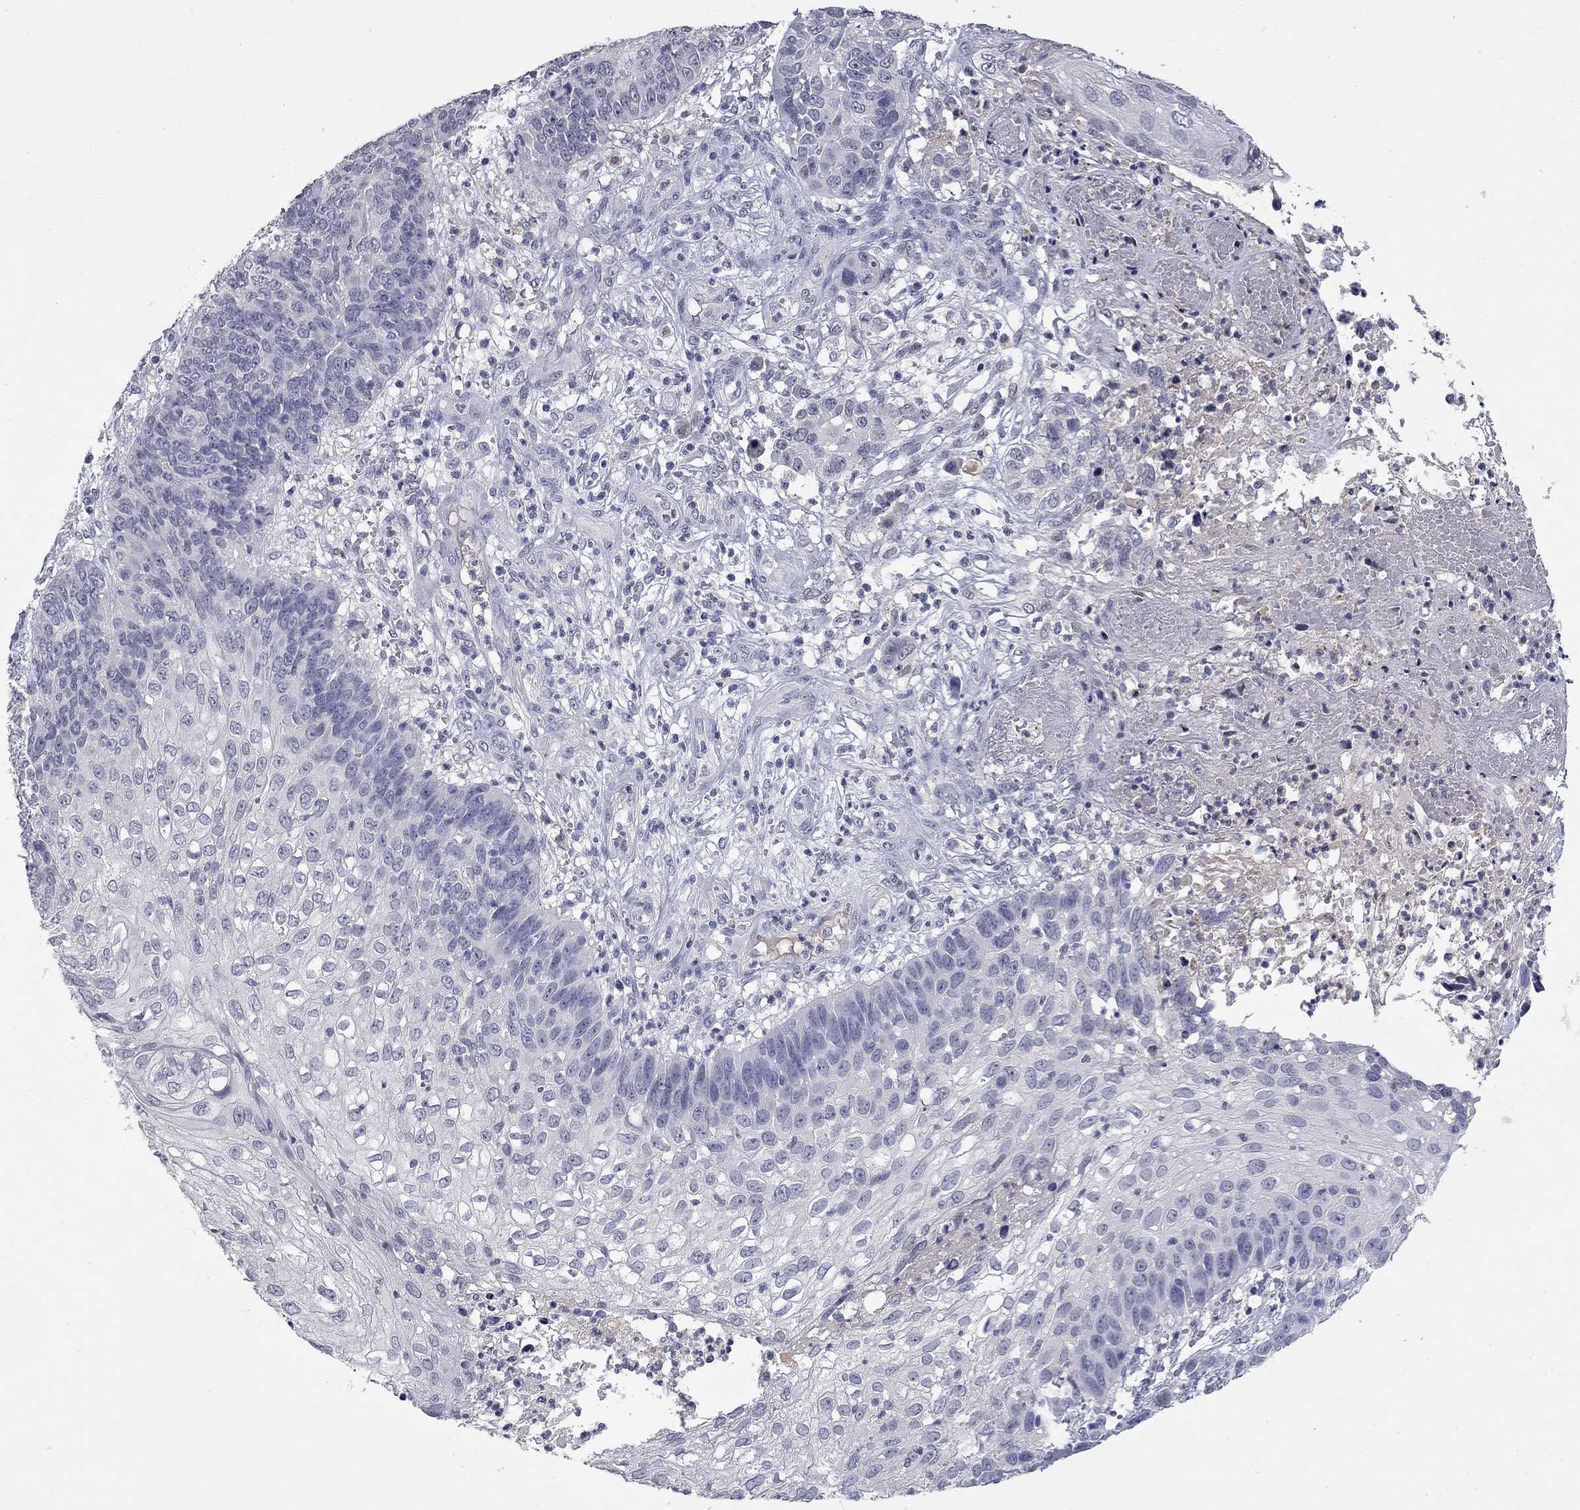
{"staining": {"intensity": "negative", "quantity": "none", "location": "none"}, "tissue": "skin cancer", "cell_type": "Tumor cells", "image_type": "cancer", "snomed": [{"axis": "morphology", "description": "Squamous cell carcinoma, NOS"}, {"axis": "topography", "description": "Skin"}], "caption": "Protein analysis of skin cancer (squamous cell carcinoma) demonstrates no significant expression in tumor cells.", "gene": "SLC51A", "patient": {"sex": "male", "age": 92}}